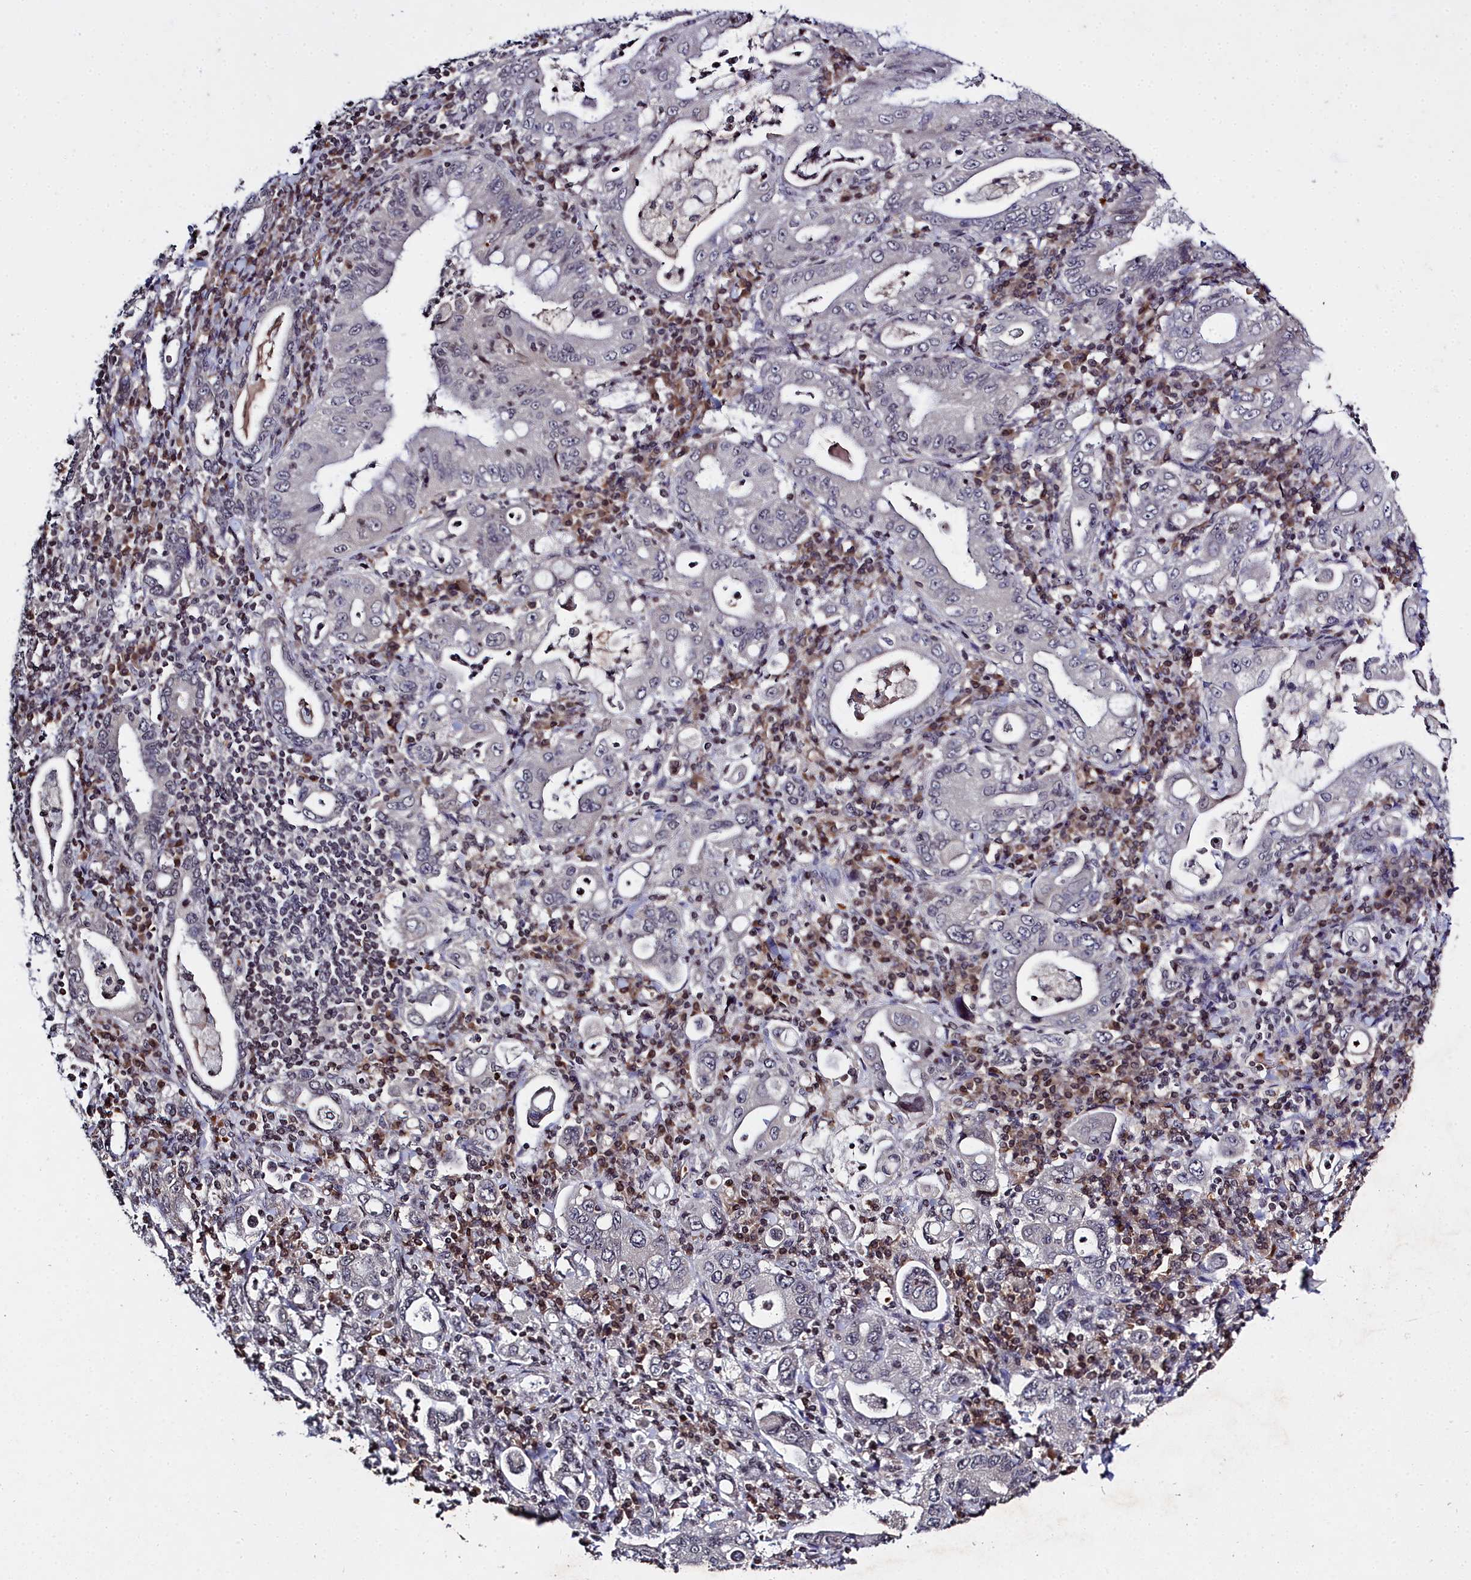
{"staining": {"intensity": "negative", "quantity": "none", "location": "none"}, "tissue": "stomach cancer", "cell_type": "Tumor cells", "image_type": "cancer", "snomed": [{"axis": "morphology", "description": "Normal tissue, NOS"}, {"axis": "morphology", "description": "Adenocarcinoma, NOS"}, {"axis": "topography", "description": "Esophagus"}, {"axis": "topography", "description": "Stomach, upper"}, {"axis": "topography", "description": "Peripheral nerve tissue"}], "caption": "DAB (3,3'-diaminobenzidine) immunohistochemical staining of human stomach adenocarcinoma exhibits no significant positivity in tumor cells.", "gene": "FZD4", "patient": {"sex": "male", "age": 62}}